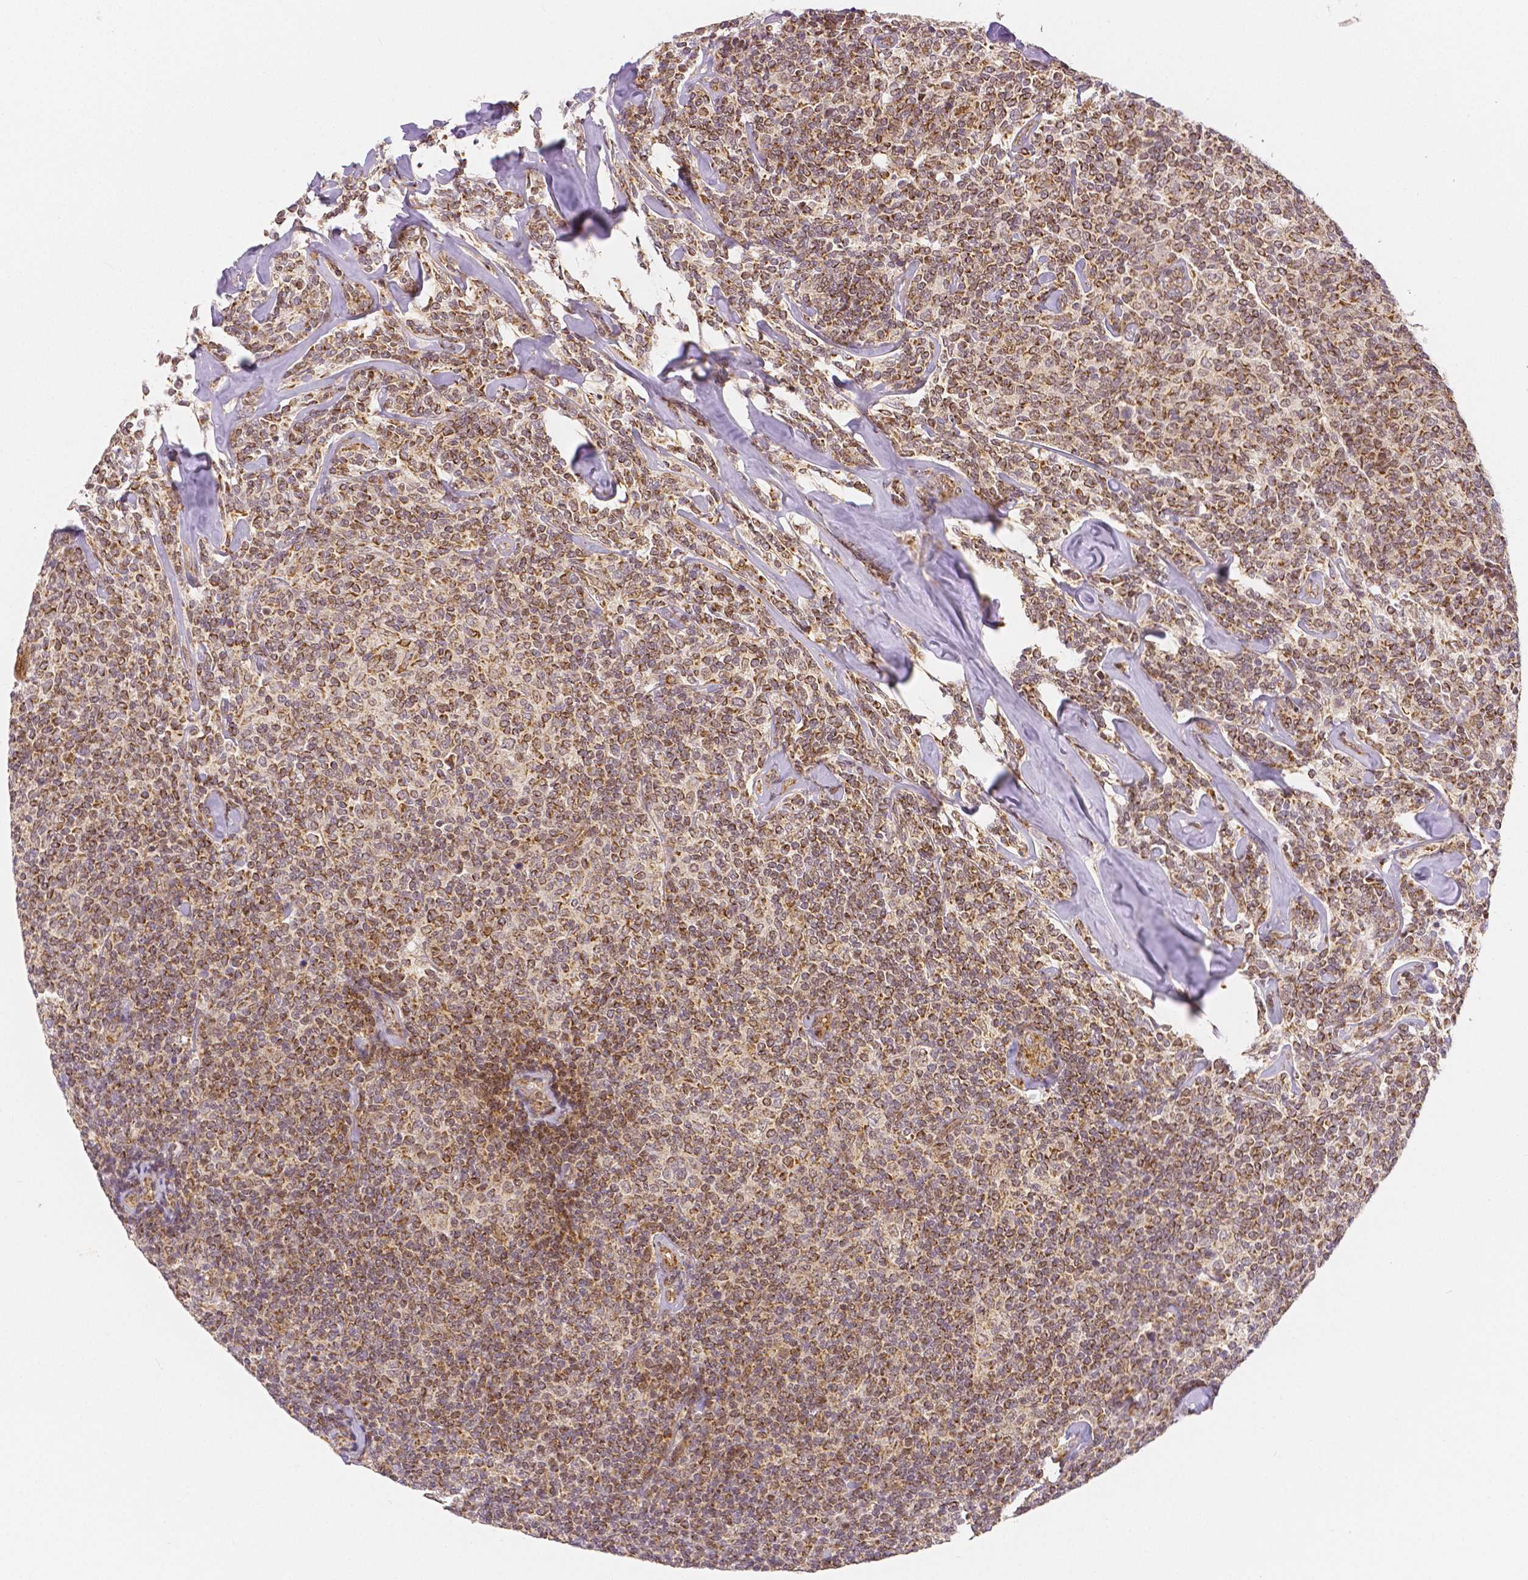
{"staining": {"intensity": "moderate", "quantity": ">75%", "location": "cytoplasmic/membranous,nuclear"}, "tissue": "lymphoma", "cell_type": "Tumor cells", "image_type": "cancer", "snomed": [{"axis": "morphology", "description": "Malignant lymphoma, non-Hodgkin's type, Low grade"}, {"axis": "topography", "description": "Lymph node"}], "caption": "Lymphoma was stained to show a protein in brown. There is medium levels of moderate cytoplasmic/membranous and nuclear positivity in about >75% of tumor cells. Using DAB (brown) and hematoxylin (blue) stains, captured at high magnification using brightfield microscopy.", "gene": "RHOT1", "patient": {"sex": "female", "age": 56}}